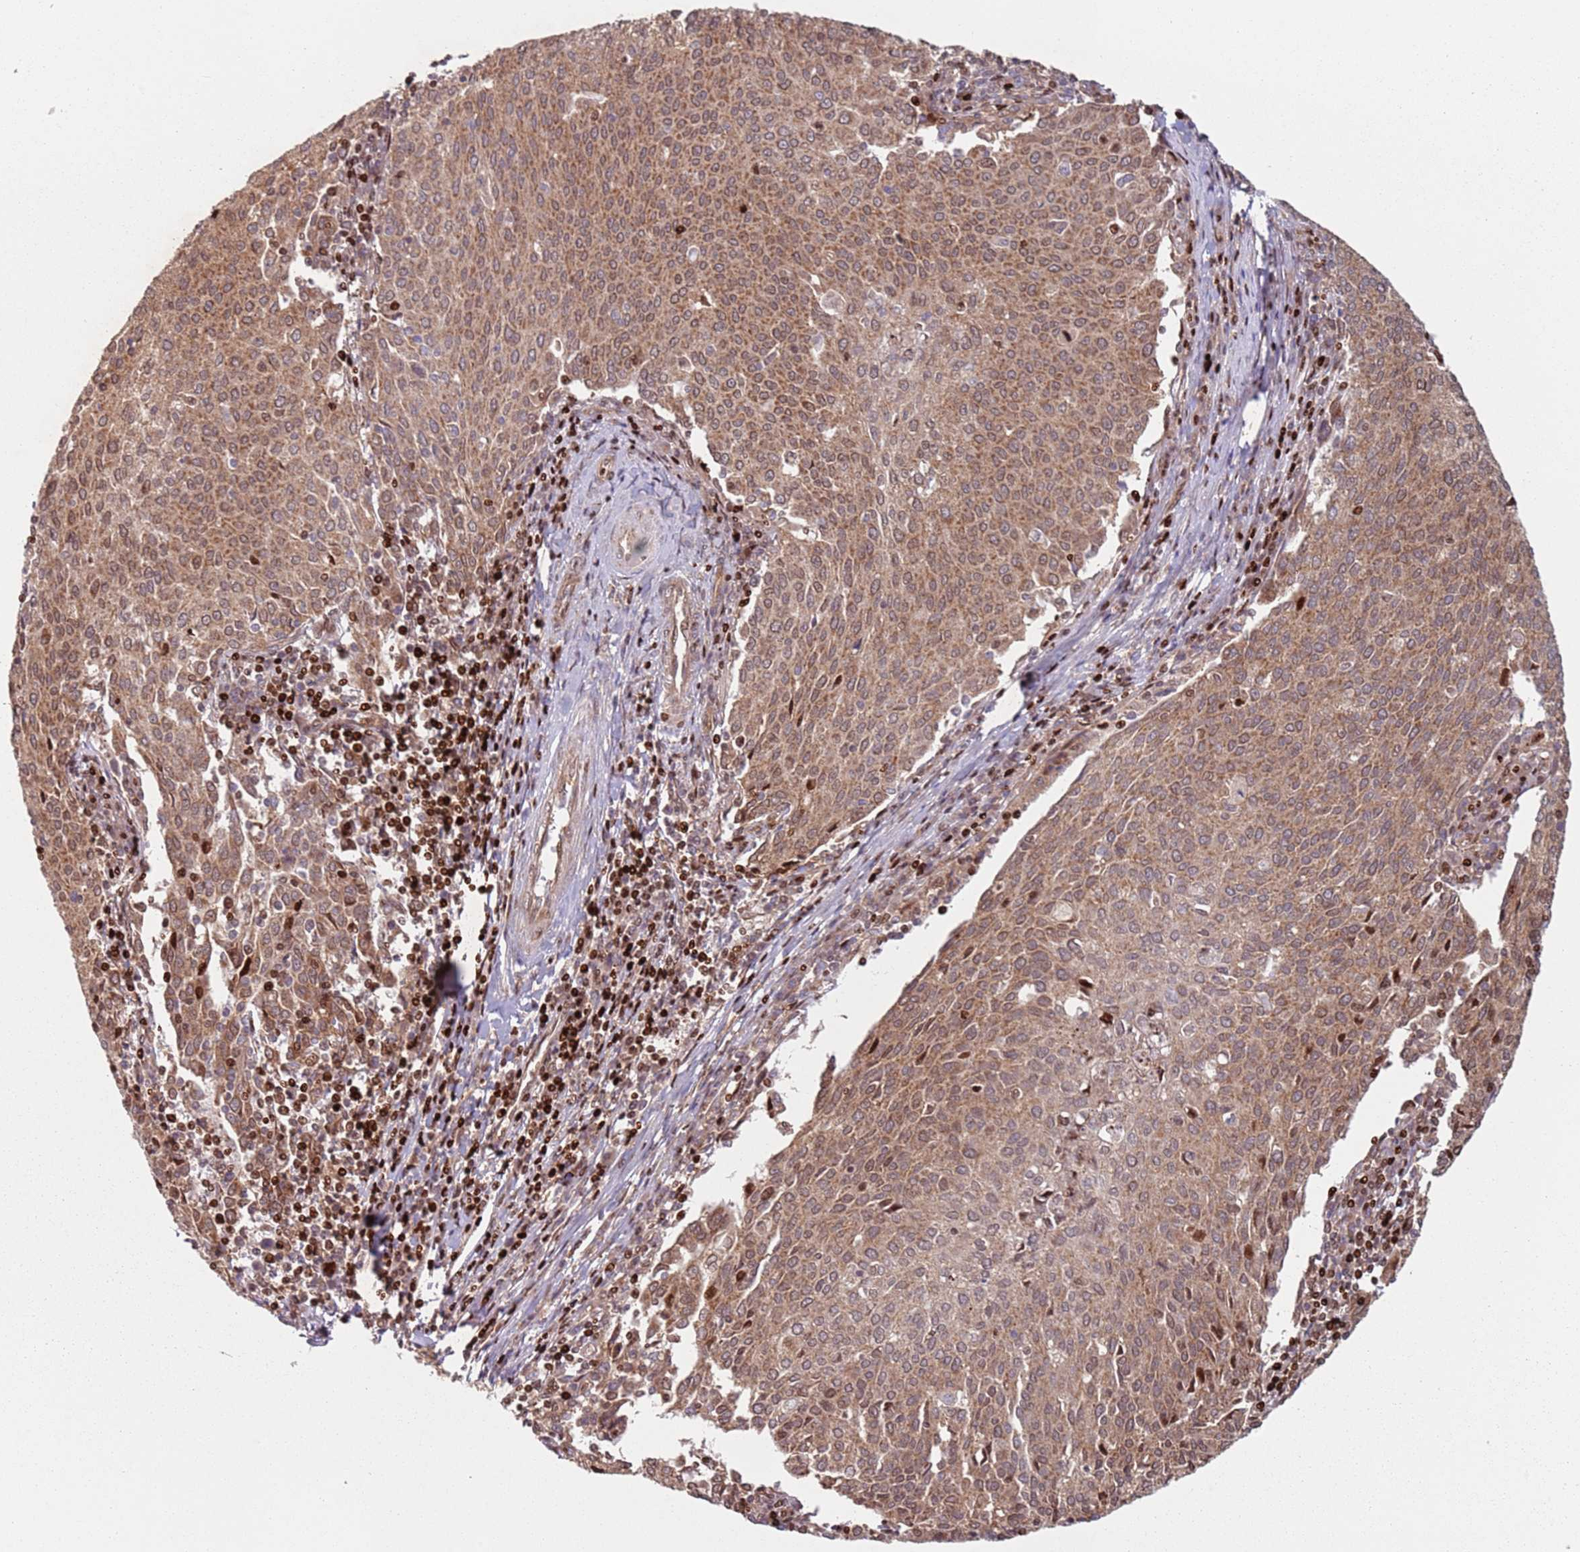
{"staining": {"intensity": "moderate", "quantity": ">75%", "location": "cytoplasmic/membranous,nuclear"}, "tissue": "cervical cancer", "cell_type": "Tumor cells", "image_type": "cancer", "snomed": [{"axis": "morphology", "description": "Squamous cell carcinoma, NOS"}, {"axis": "topography", "description": "Cervix"}], "caption": "DAB immunohistochemical staining of cervical cancer exhibits moderate cytoplasmic/membranous and nuclear protein positivity in about >75% of tumor cells.", "gene": "HNRNPLL", "patient": {"sex": "female", "age": 46}}